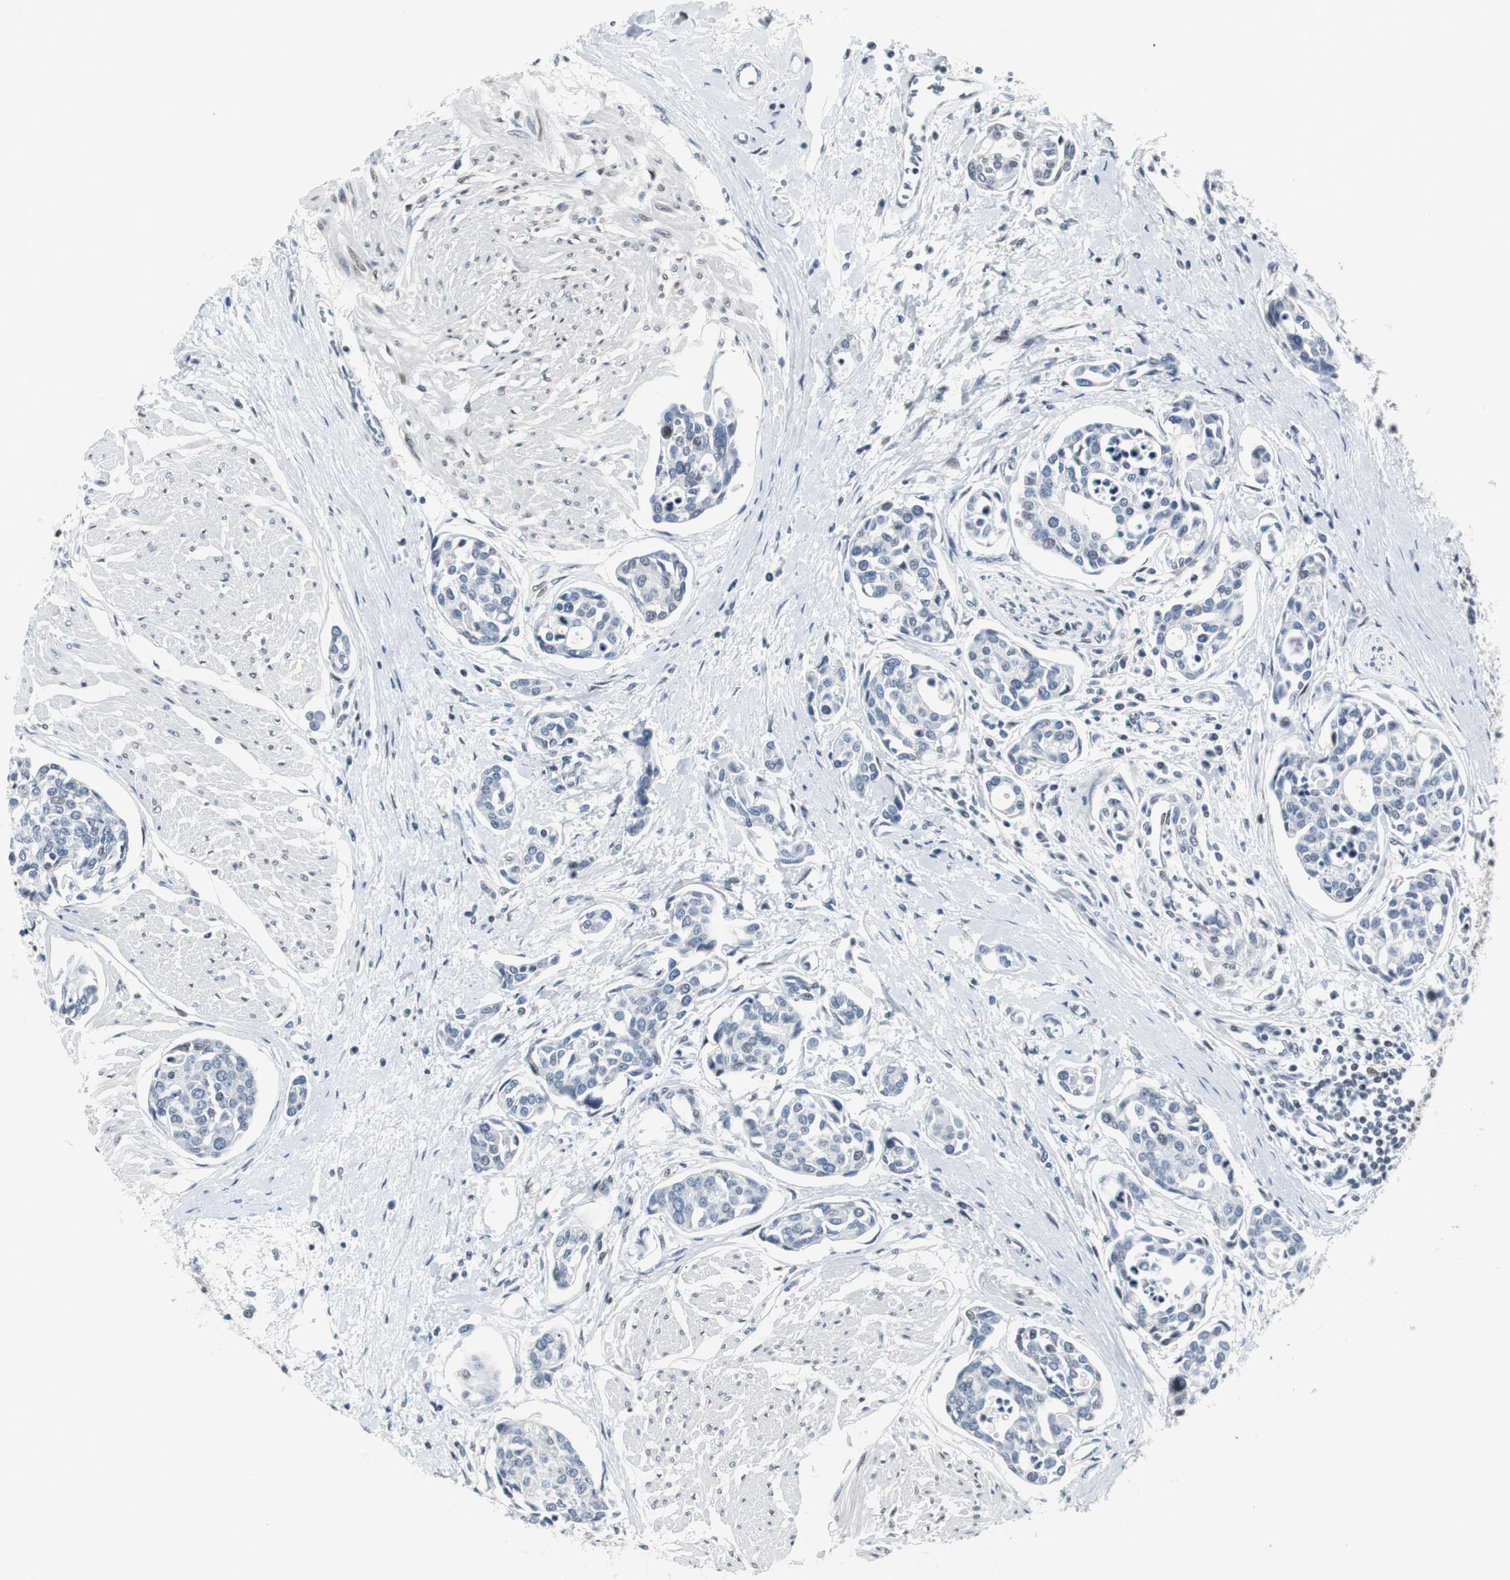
{"staining": {"intensity": "negative", "quantity": "none", "location": "none"}, "tissue": "urothelial cancer", "cell_type": "Tumor cells", "image_type": "cancer", "snomed": [{"axis": "morphology", "description": "Urothelial carcinoma, High grade"}, {"axis": "topography", "description": "Urinary bladder"}], "caption": "A photomicrograph of human urothelial carcinoma (high-grade) is negative for staining in tumor cells.", "gene": "MTA1", "patient": {"sex": "male", "age": 78}}